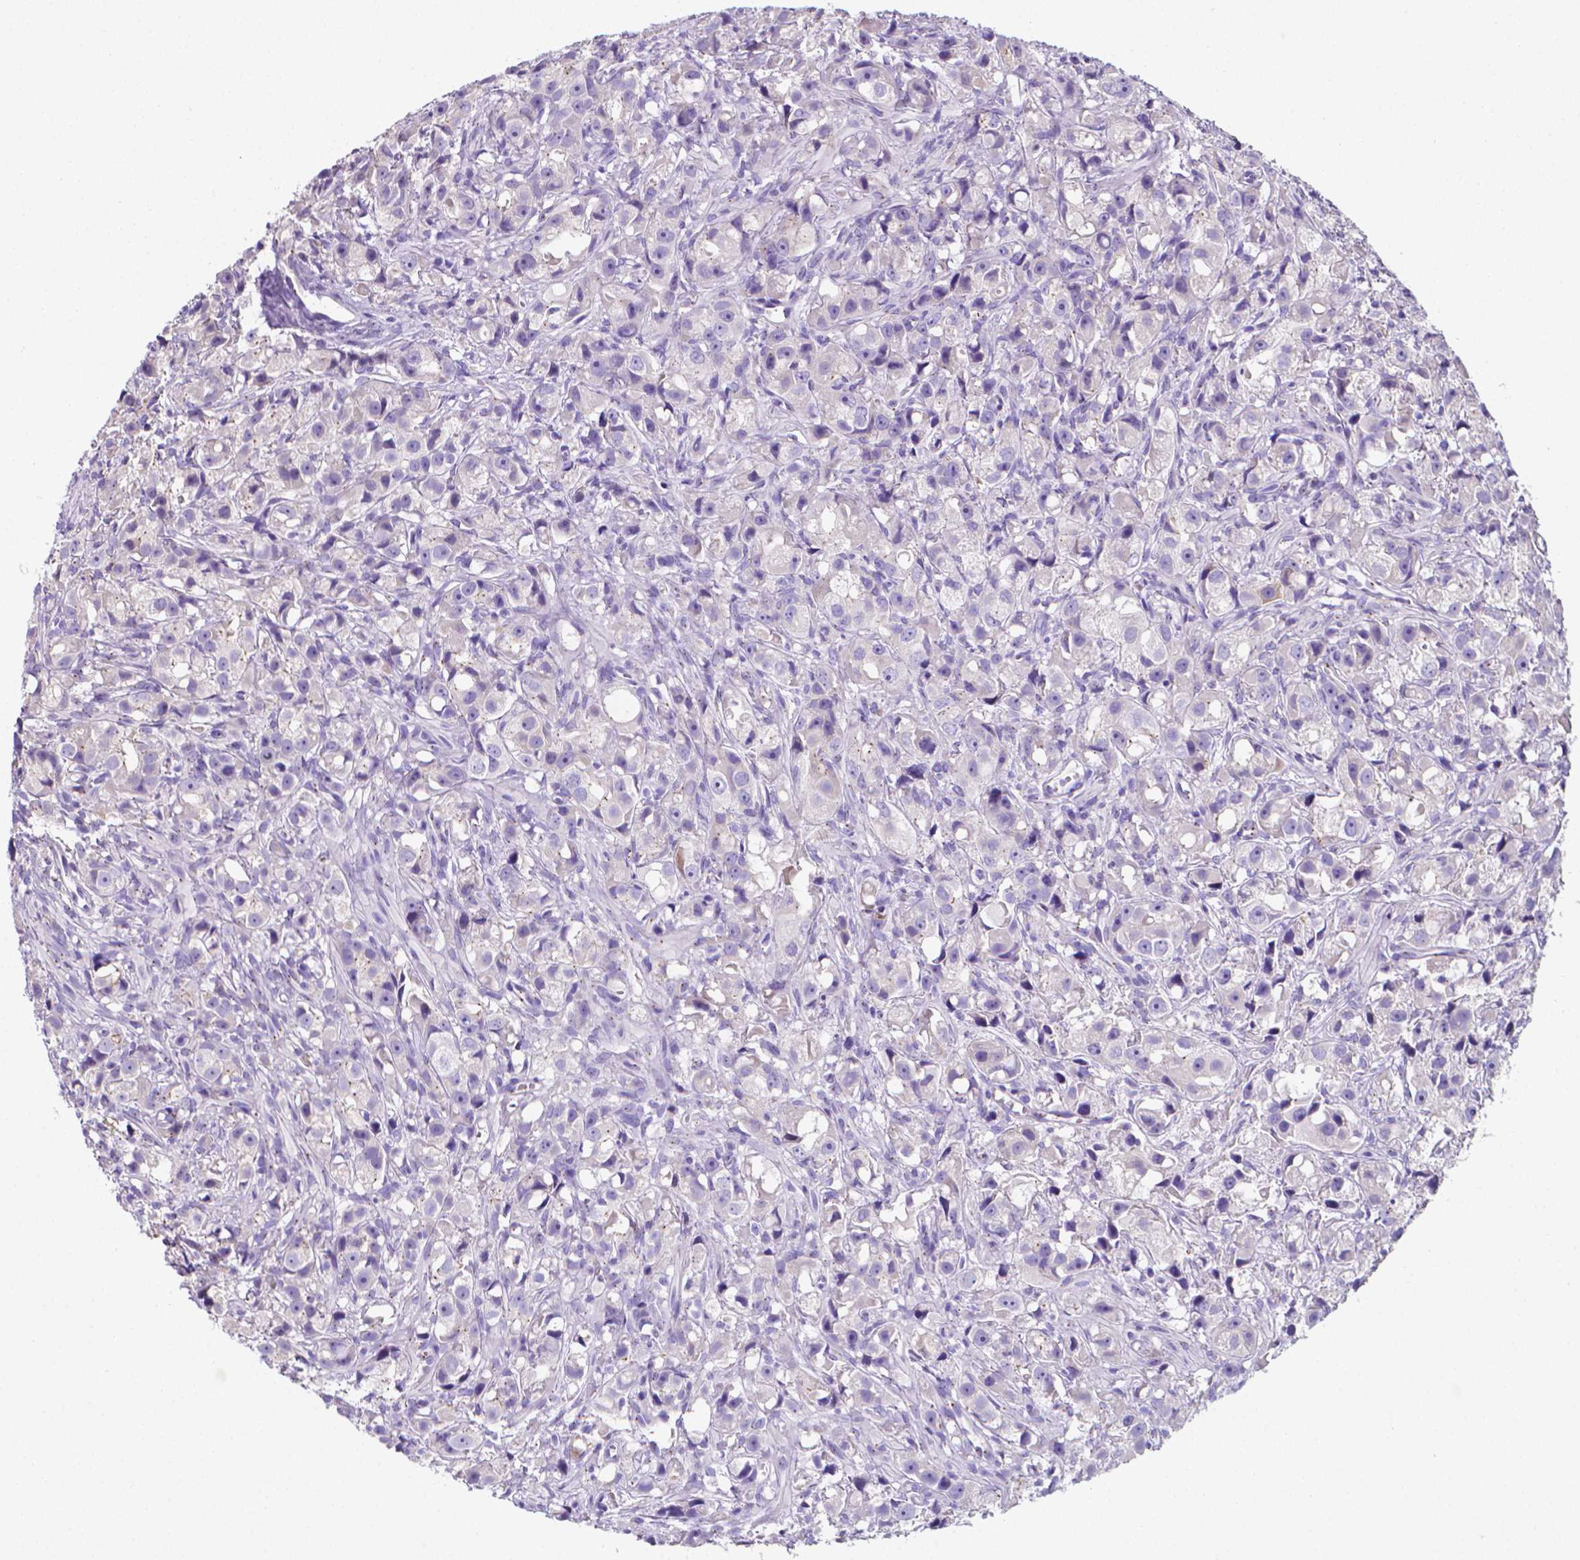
{"staining": {"intensity": "negative", "quantity": "none", "location": "none"}, "tissue": "prostate cancer", "cell_type": "Tumor cells", "image_type": "cancer", "snomed": [{"axis": "morphology", "description": "Adenocarcinoma, High grade"}, {"axis": "topography", "description": "Prostate"}], "caption": "There is no significant positivity in tumor cells of prostate adenocarcinoma (high-grade).", "gene": "LRRC73", "patient": {"sex": "male", "age": 75}}